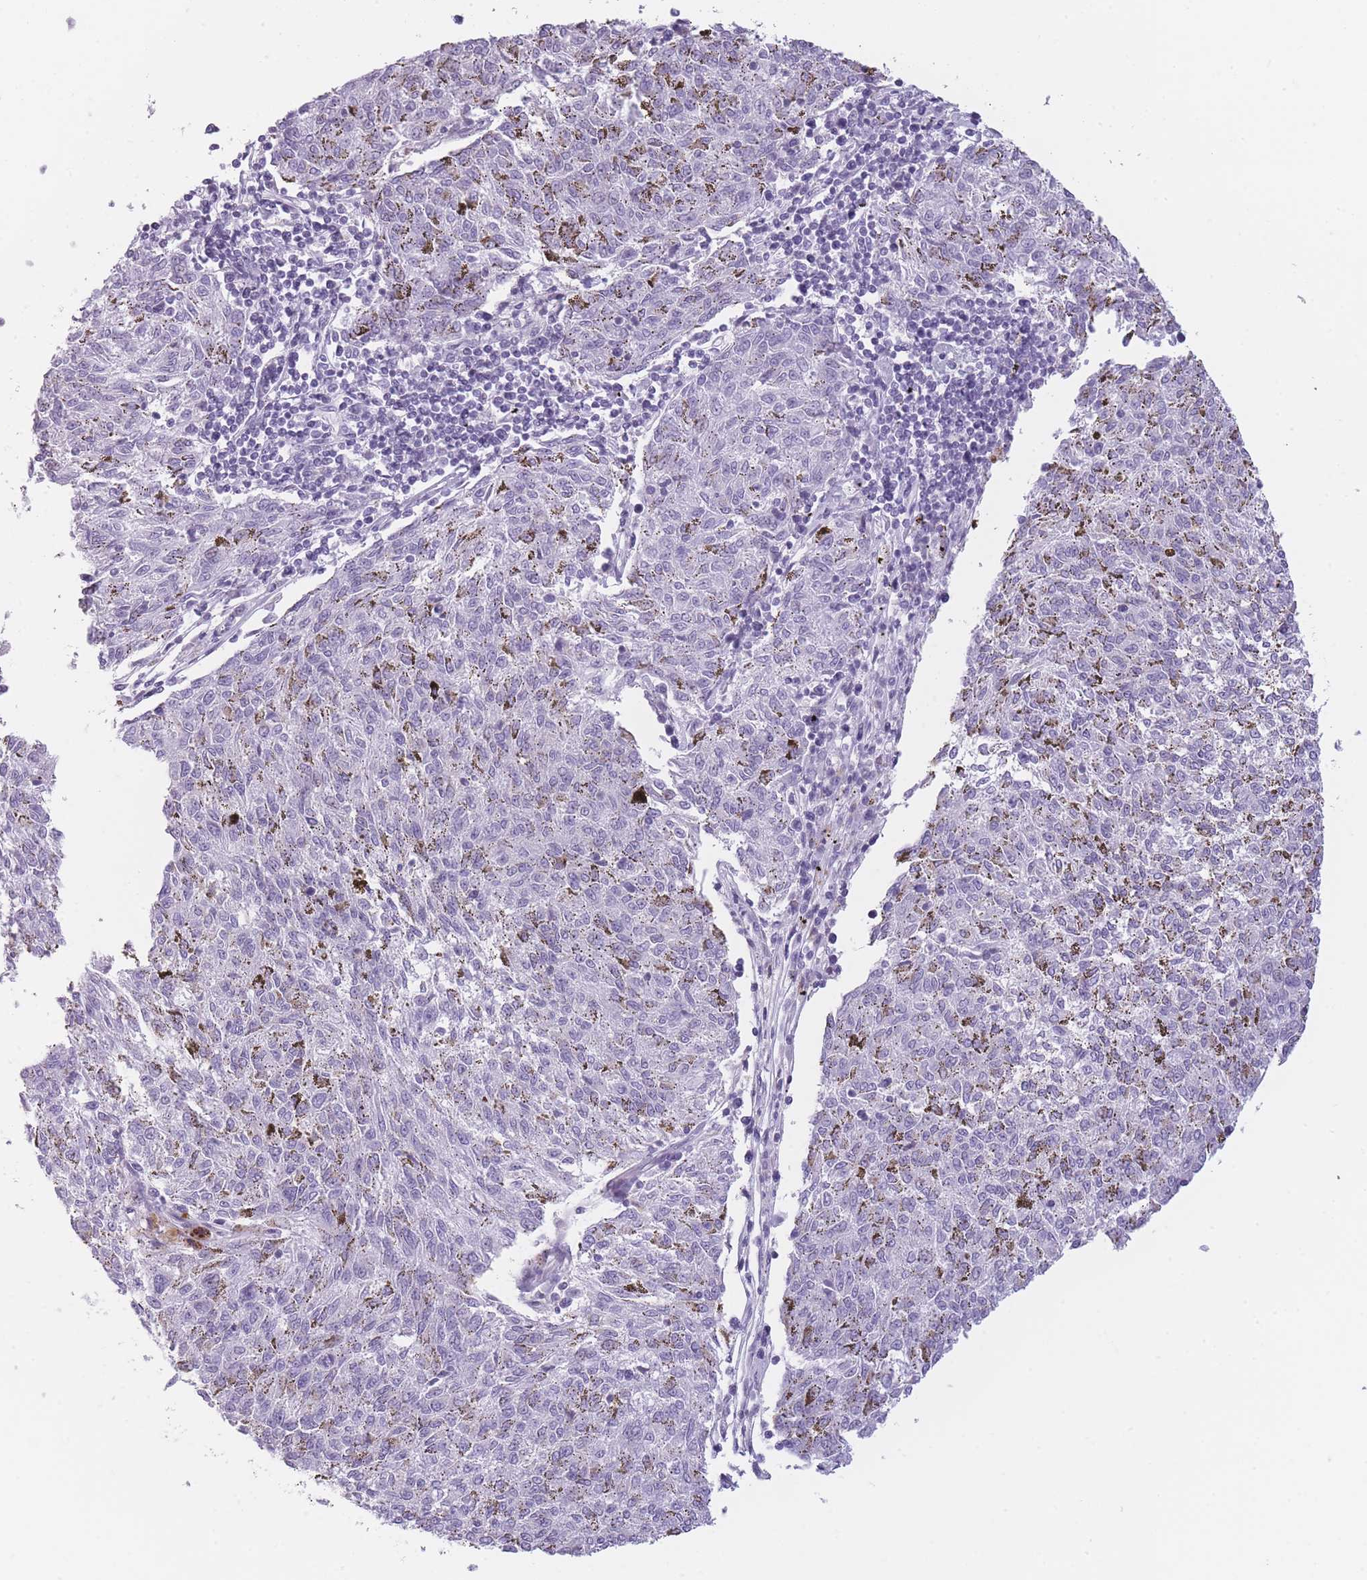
{"staining": {"intensity": "negative", "quantity": "none", "location": "none"}, "tissue": "melanoma", "cell_type": "Tumor cells", "image_type": "cancer", "snomed": [{"axis": "morphology", "description": "Malignant melanoma, NOS"}, {"axis": "topography", "description": "Skin"}], "caption": "High power microscopy histopathology image of an immunohistochemistry (IHC) image of malignant melanoma, revealing no significant staining in tumor cells. Nuclei are stained in blue.", "gene": "GGT1", "patient": {"sex": "female", "age": 72}}